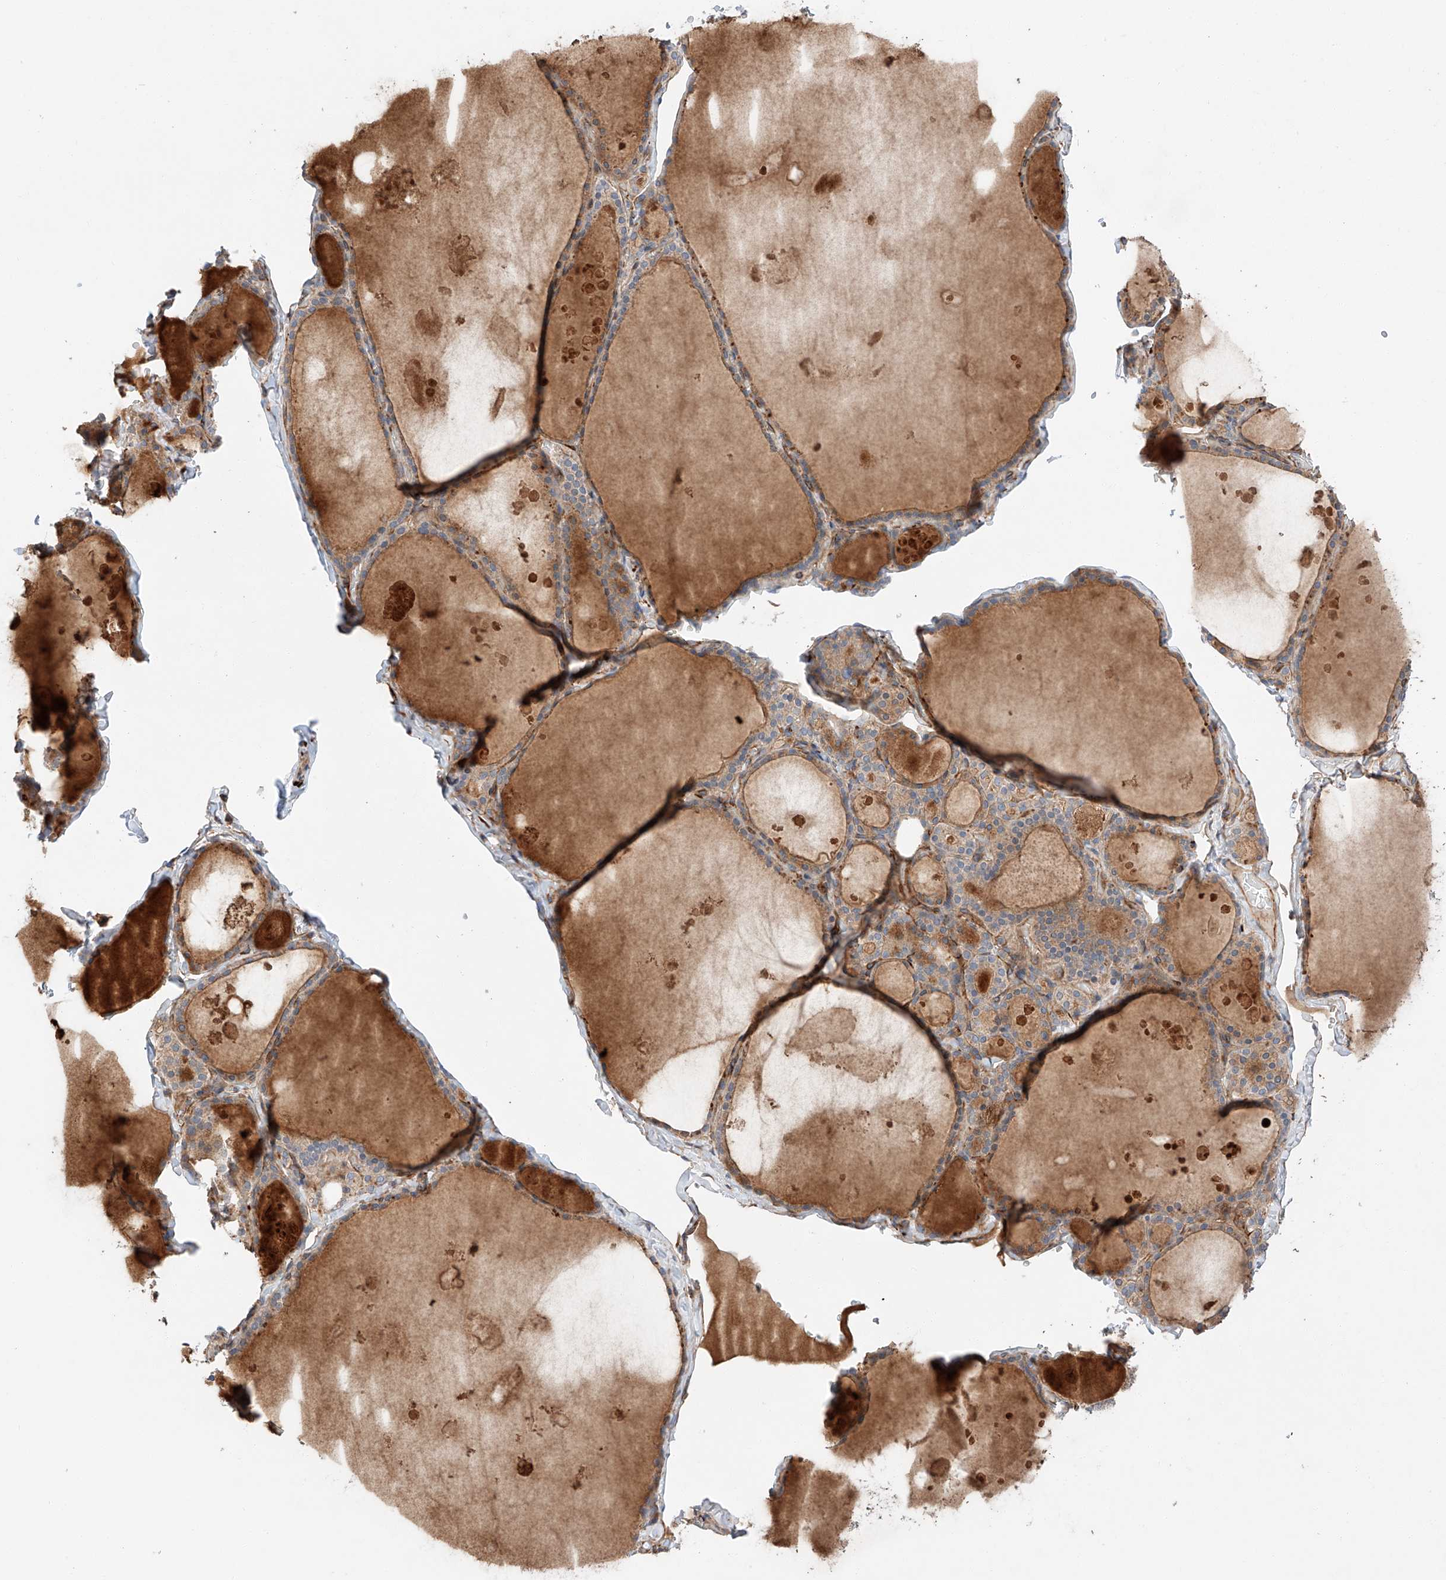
{"staining": {"intensity": "moderate", "quantity": ">75%", "location": "cytoplasmic/membranous"}, "tissue": "thyroid gland", "cell_type": "Glandular cells", "image_type": "normal", "snomed": [{"axis": "morphology", "description": "Normal tissue, NOS"}, {"axis": "topography", "description": "Thyroid gland"}], "caption": "Moderate cytoplasmic/membranous positivity is identified in approximately >75% of glandular cells in normal thyroid gland. (DAB IHC, brown staining for protein, blue staining for nuclei).", "gene": "MINDY4", "patient": {"sex": "male", "age": 56}}